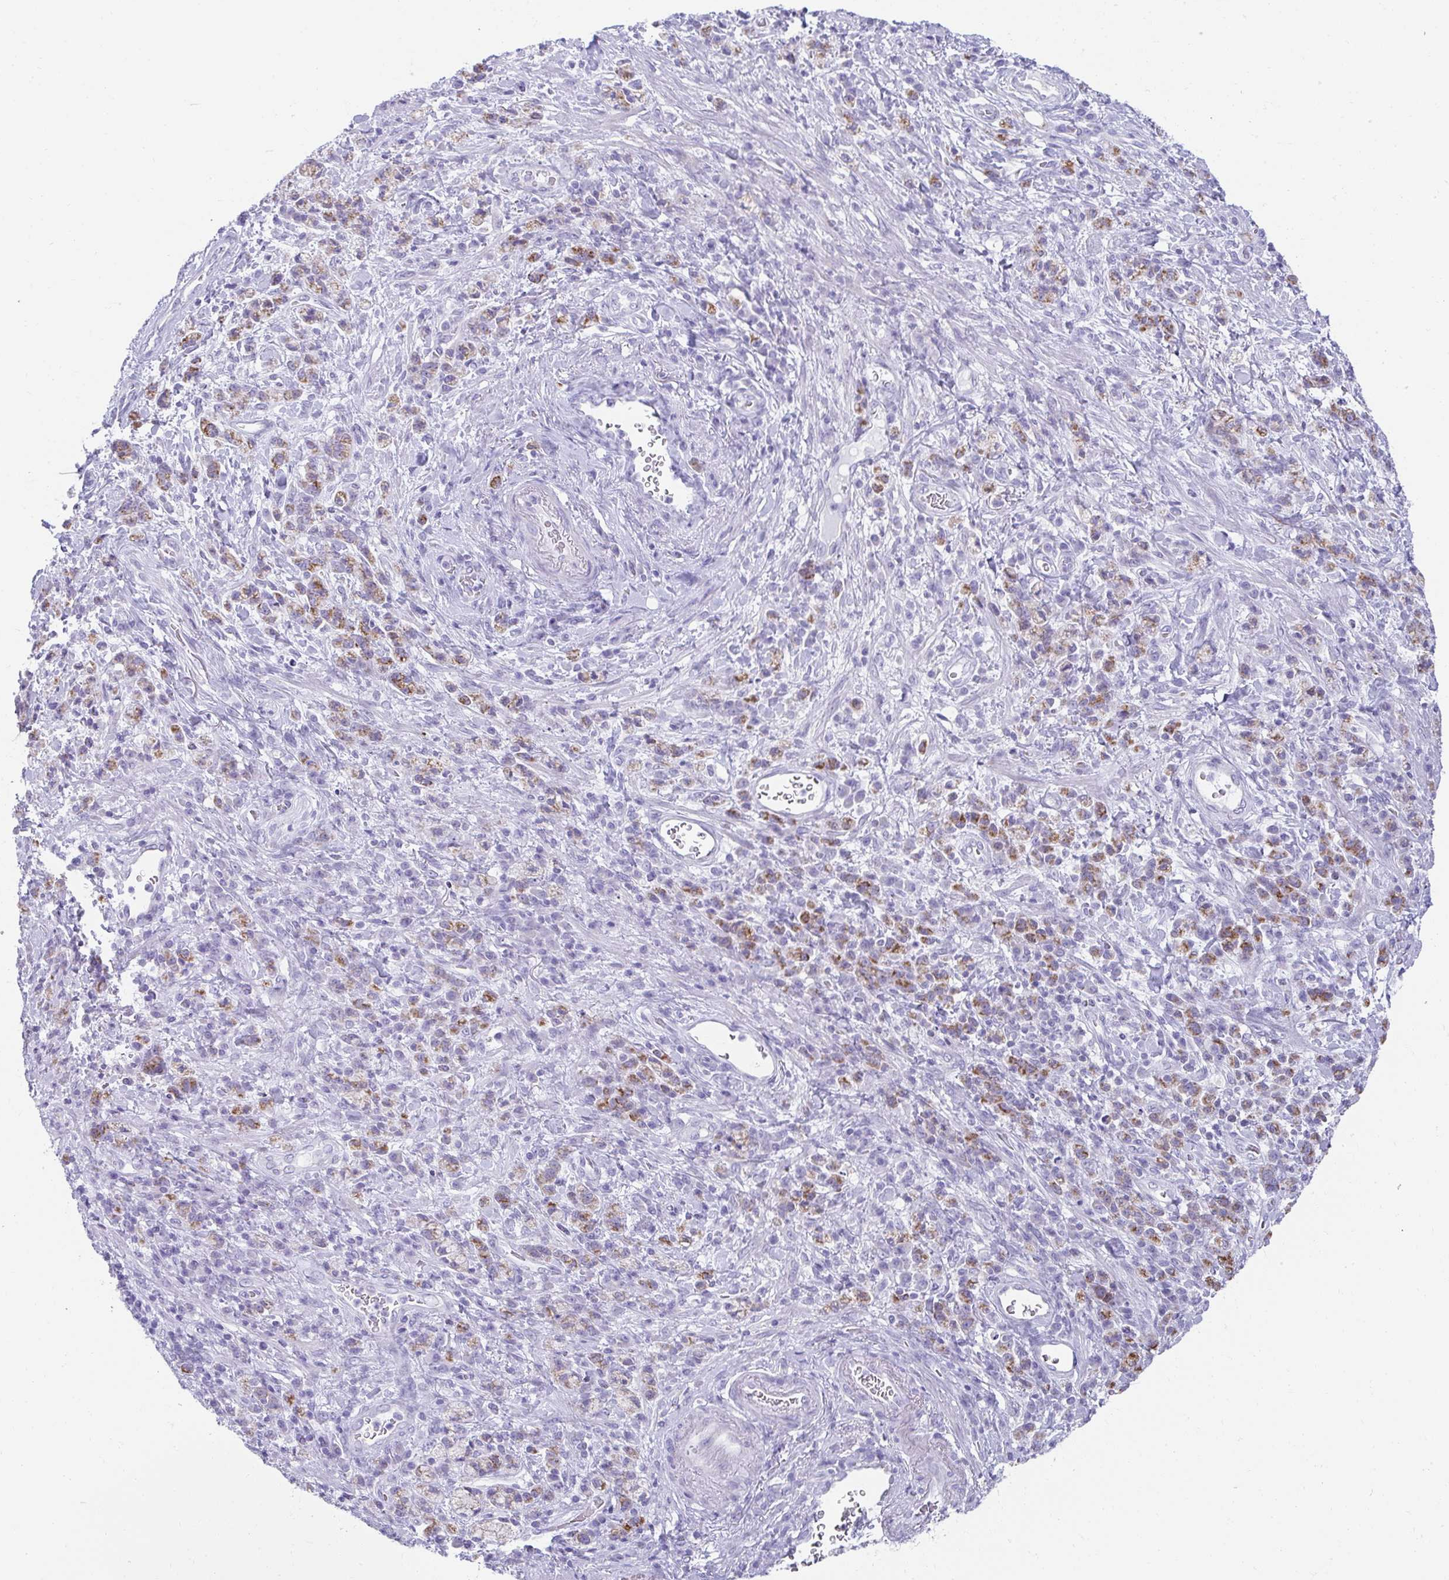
{"staining": {"intensity": "moderate", "quantity": ">75%", "location": "cytoplasmic/membranous"}, "tissue": "stomach cancer", "cell_type": "Tumor cells", "image_type": "cancer", "snomed": [{"axis": "morphology", "description": "Adenocarcinoma, NOS"}, {"axis": "topography", "description": "Stomach"}], "caption": "Immunohistochemical staining of human stomach cancer exhibits moderate cytoplasmic/membranous protein expression in approximately >75% of tumor cells.", "gene": "RLF", "patient": {"sex": "male", "age": 76}}